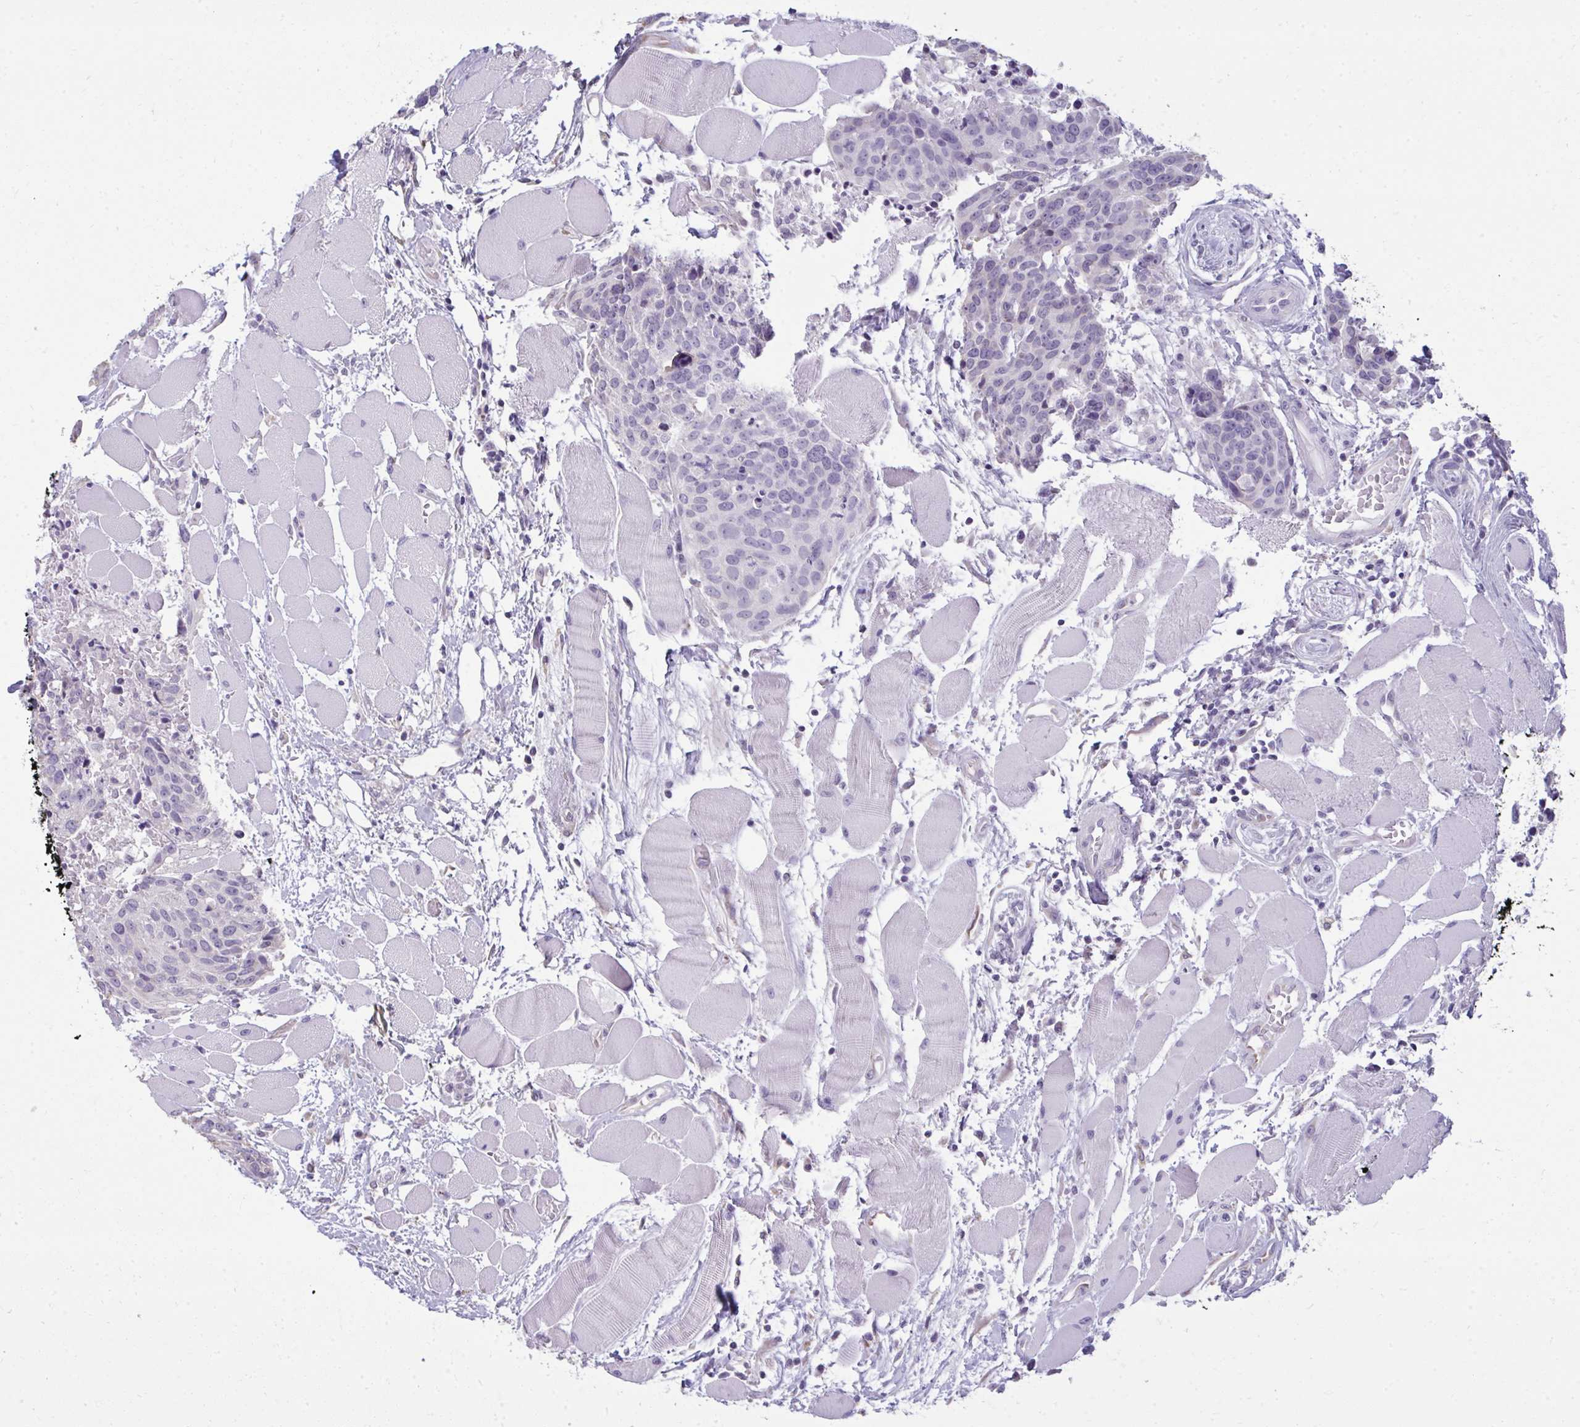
{"staining": {"intensity": "negative", "quantity": "none", "location": "none"}, "tissue": "head and neck cancer", "cell_type": "Tumor cells", "image_type": "cancer", "snomed": [{"axis": "morphology", "description": "Squamous cell carcinoma, NOS"}, {"axis": "topography", "description": "Oral tissue"}, {"axis": "topography", "description": "Head-Neck"}], "caption": "High magnification brightfield microscopy of head and neck cancer stained with DAB (3,3'-diaminobenzidine) (brown) and counterstained with hematoxylin (blue): tumor cells show no significant positivity. (Brightfield microscopy of DAB IHC at high magnification).", "gene": "NPPA", "patient": {"sex": "male", "age": 64}}